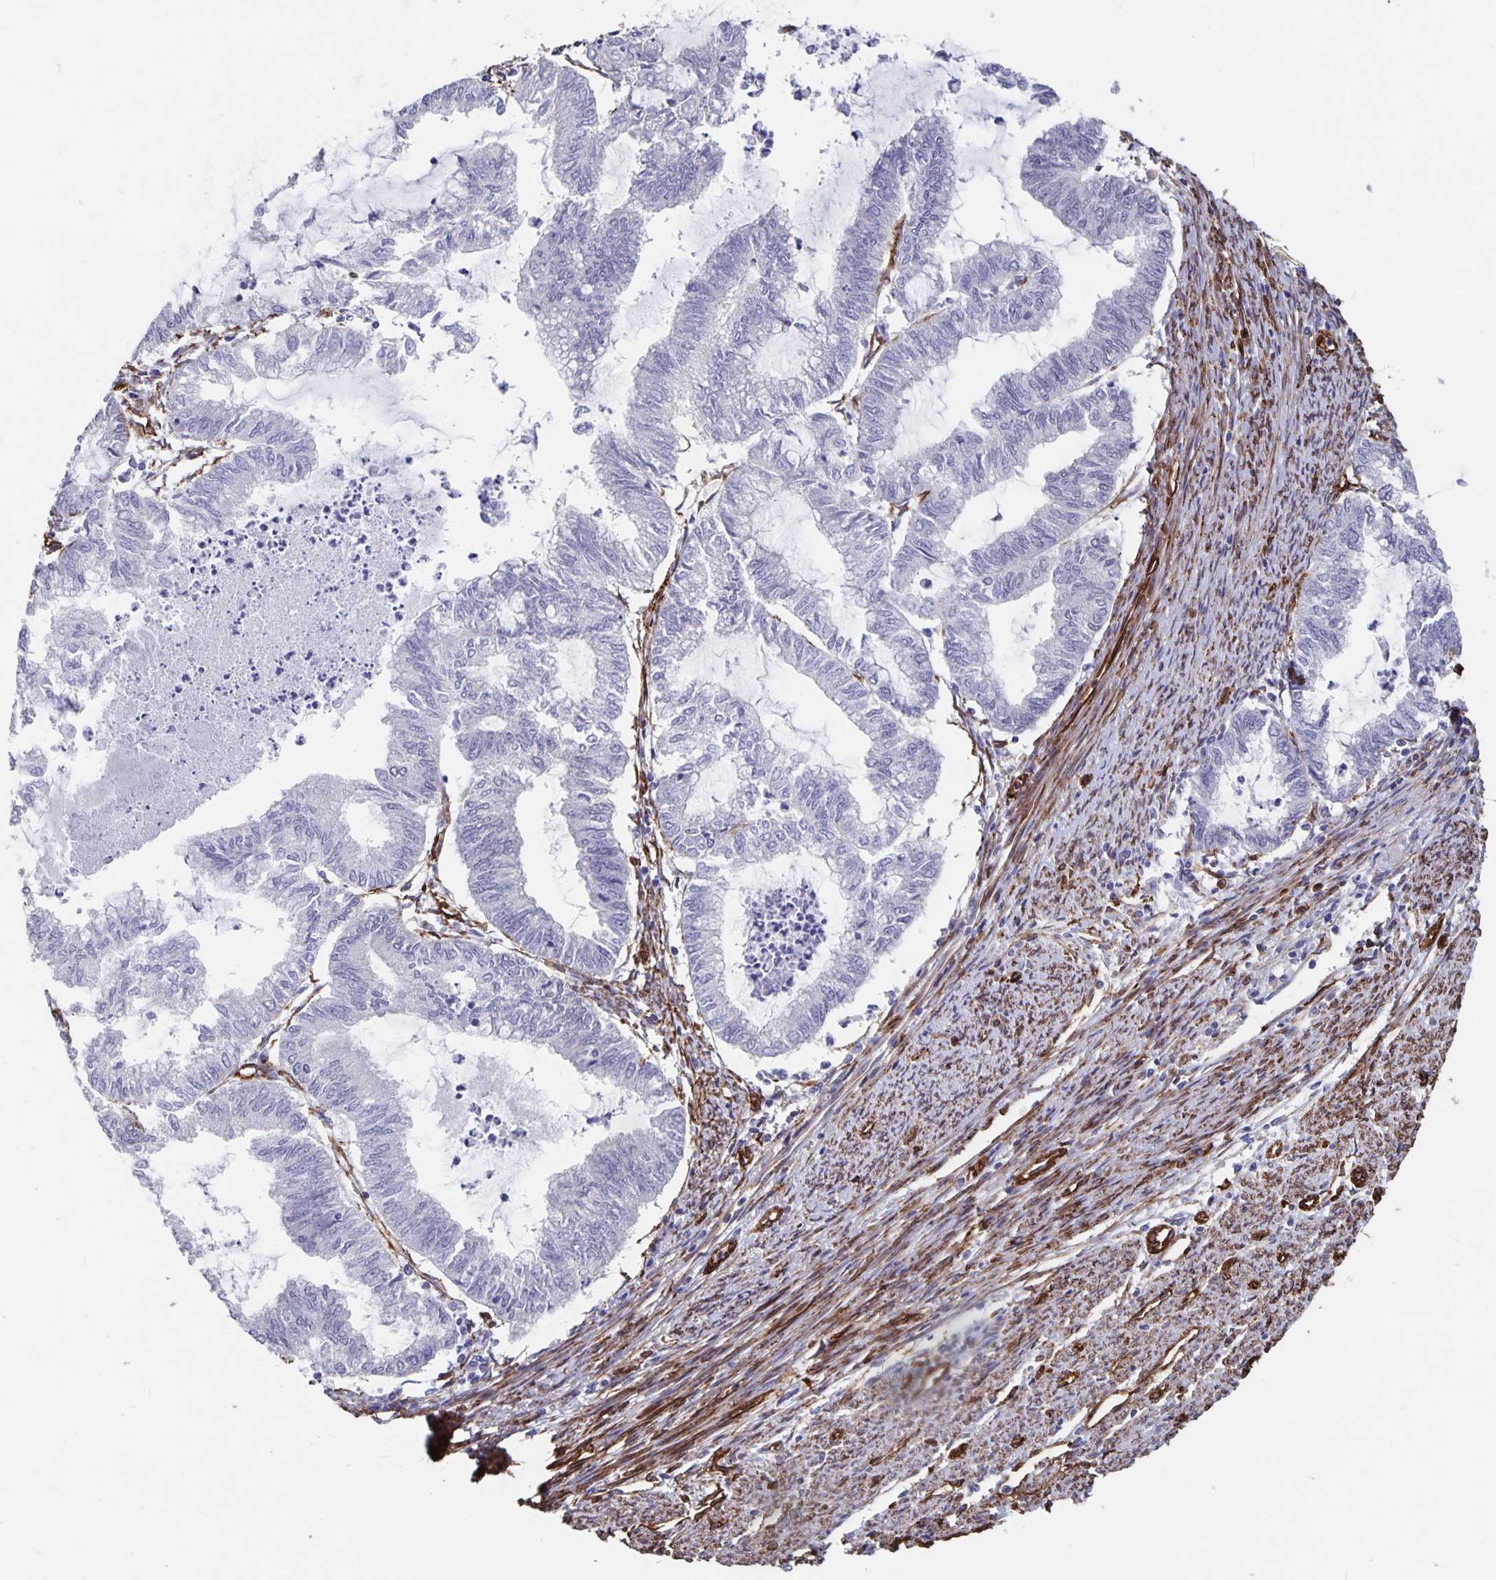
{"staining": {"intensity": "negative", "quantity": "none", "location": "none"}, "tissue": "endometrial cancer", "cell_type": "Tumor cells", "image_type": "cancer", "snomed": [{"axis": "morphology", "description": "Adenocarcinoma, NOS"}, {"axis": "topography", "description": "Endometrium"}], "caption": "This histopathology image is of endometrial cancer stained with IHC to label a protein in brown with the nuclei are counter-stained blue. There is no expression in tumor cells. (Immunohistochemistry (ihc), brightfield microscopy, high magnification).", "gene": "DCHS2", "patient": {"sex": "female", "age": 79}}